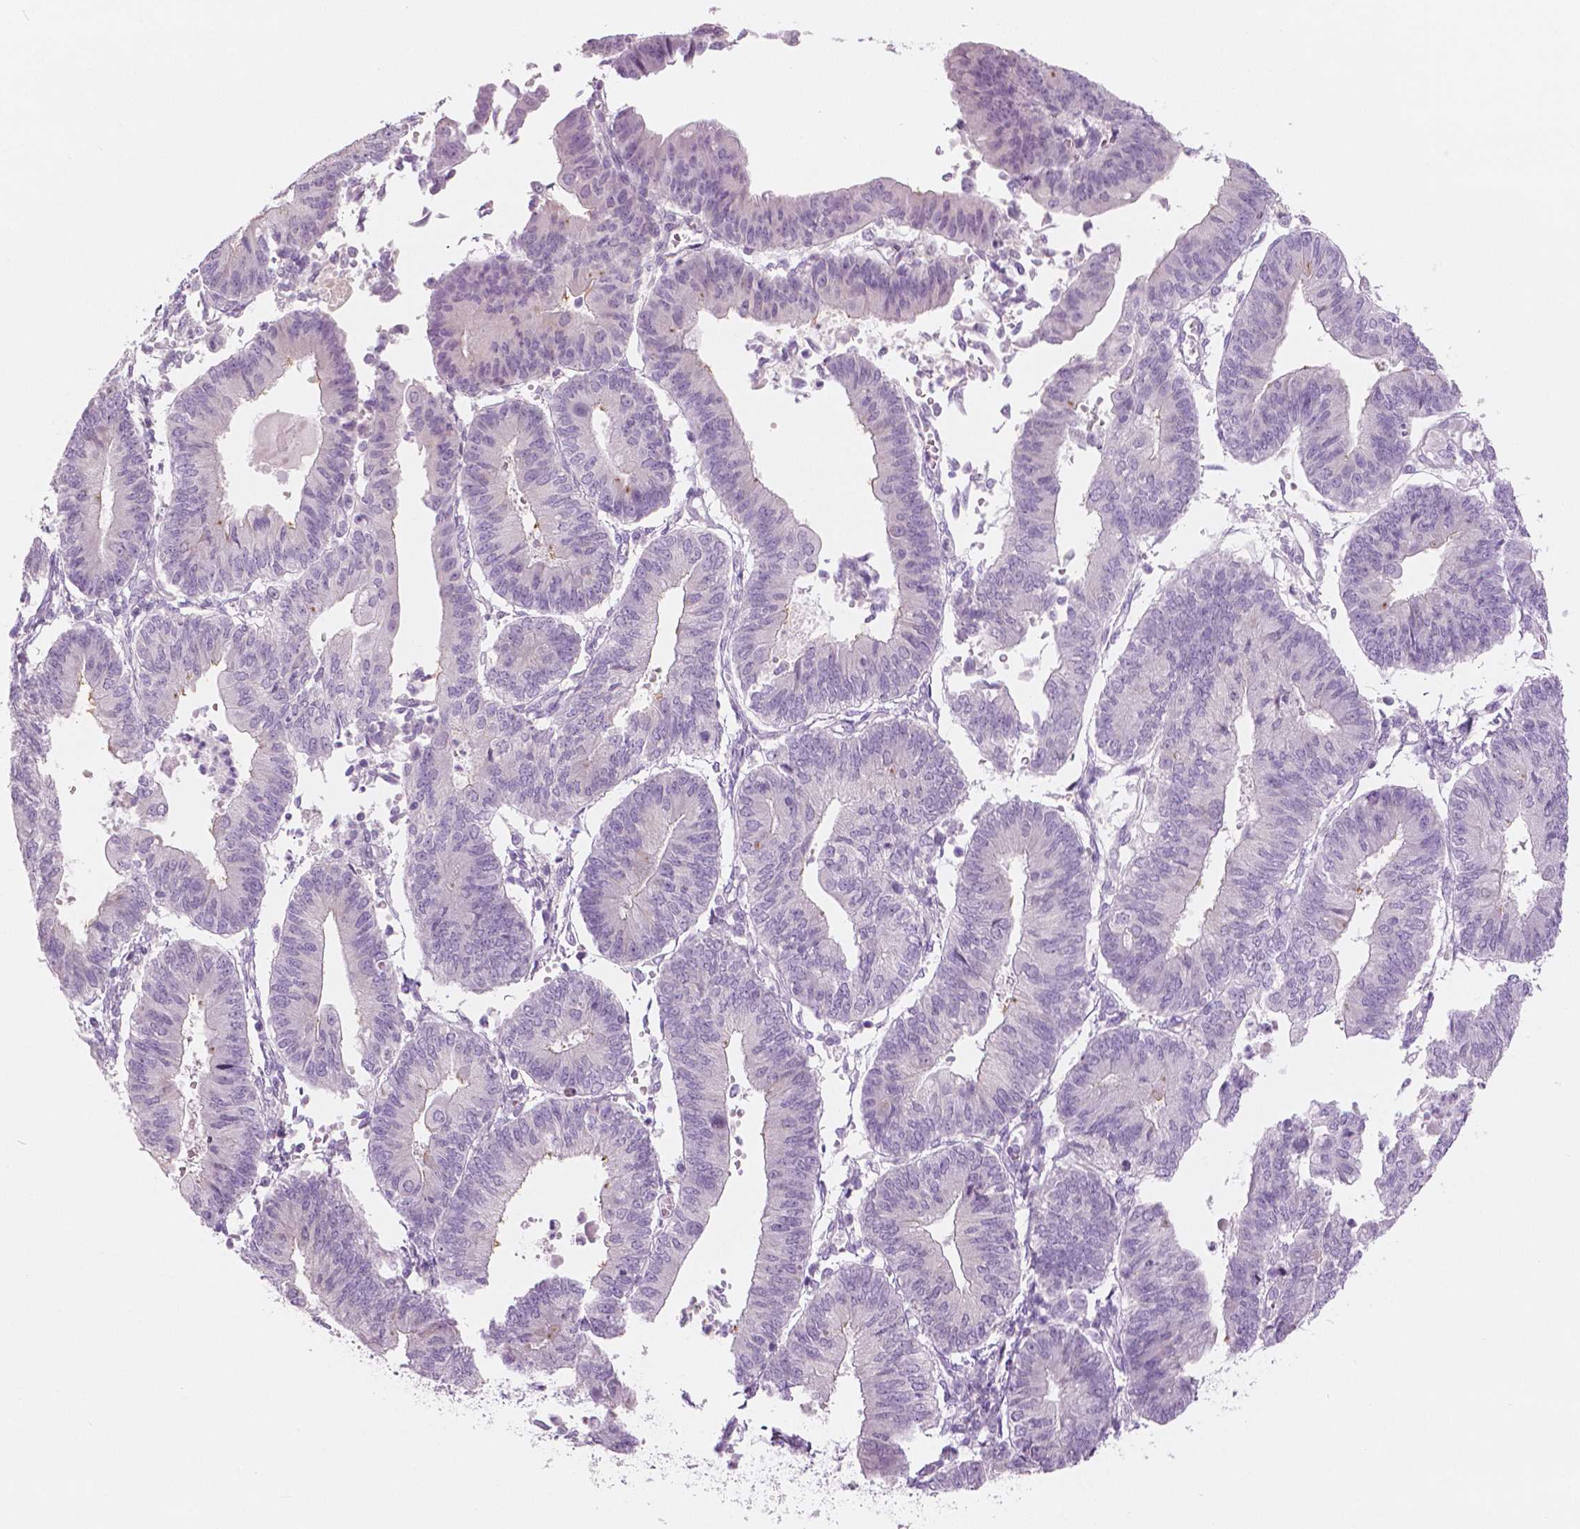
{"staining": {"intensity": "weak", "quantity": "<25%", "location": "cytoplasmic/membranous"}, "tissue": "endometrial cancer", "cell_type": "Tumor cells", "image_type": "cancer", "snomed": [{"axis": "morphology", "description": "Adenocarcinoma, NOS"}, {"axis": "topography", "description": "Endometrium"}], "caption": "High magnification brightfield microscopy of endometrial cancer (adenocarcinoma) stained with DAB (3,3'-diaminobenzidine) (brown) and counterstained with hematoxylin (blue): tumor cells show no significant staining.", "gene": "SLC24A1", "patient": {"sex": "female", "age": 65}}